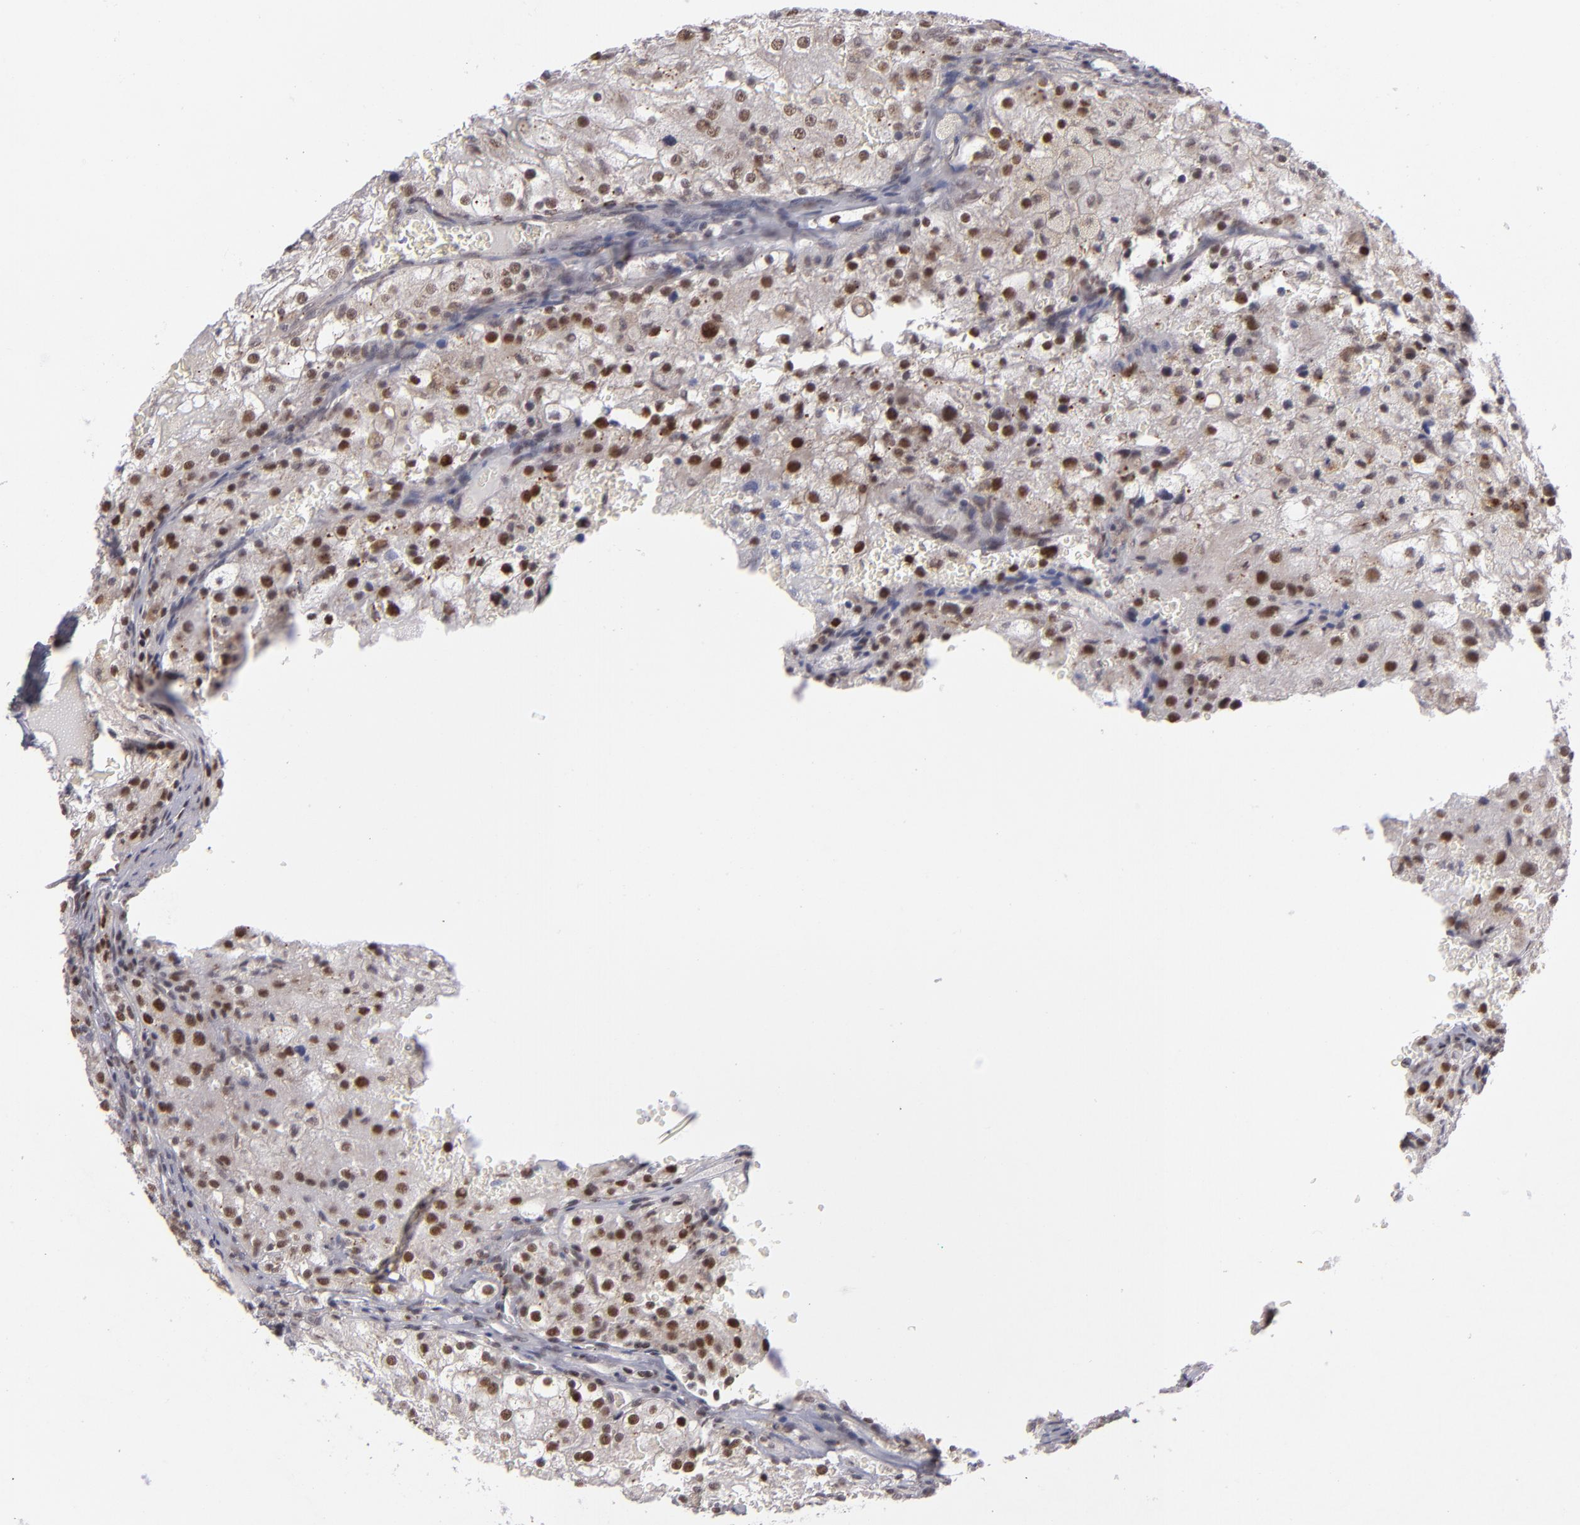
{"staining": {"intensity": "strong", "quantity": "25%-75%", "location": "nuclear"}, "tissue": "renal cancer", "cell_type": "Tumor cells", "image_type": "cancer", "snomed": [{"axis": "morphology", "description": "Adenocarcinoma, NOS"}, {"axis": "topography", "description": "Kidney"}], "caption": "A photomicrograph of renal adenocarcinoma stained for a protein displays strong nuclear brown staining in tumor cells. Ihc stains the protein of interest in brown and the nuclei are stained blue.", "gene": "MLLT3", "patient": {"sex": "female", "age": 74}}